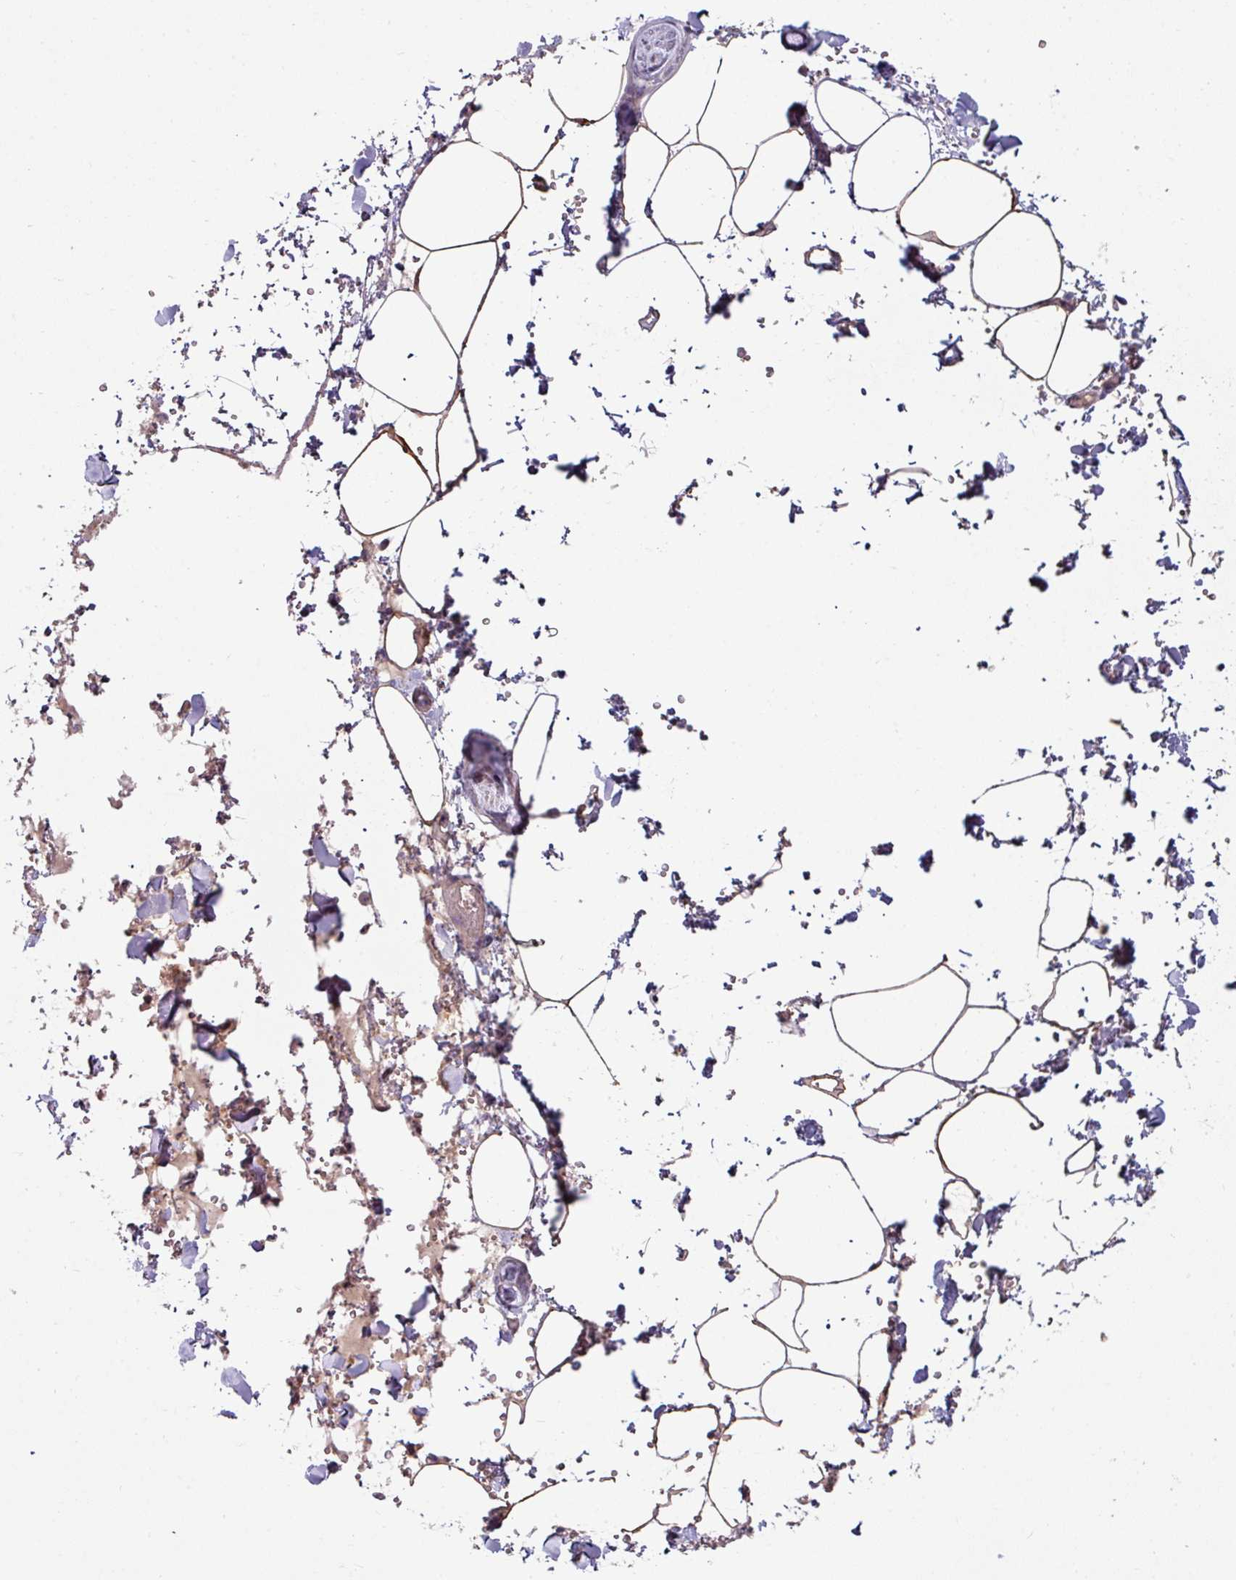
{"staining": {"intensity": "moderate", "quantity": "25%-75%", "location": "cytoplasmic/membranous"}, "tissue": "adipose tissue", "cell_type": "Adipocytes", "image_type": "normal", "snomed": [{"axis": "morphology", "description": "Normal tissue, NOS"}, {"axis": "topography", "description": "Rectum"}, {"axis": "topography", "description": "Peripheral nerve tissue"}], "caption": "Adipose tissue stained with a brown dye exhibits moderate cytoplasmic/membranous positive positivity in approximately 25%-75% of adipocytes.", "gene": "SLAMF6", "patient": {"sex": "female", "age": 69}}